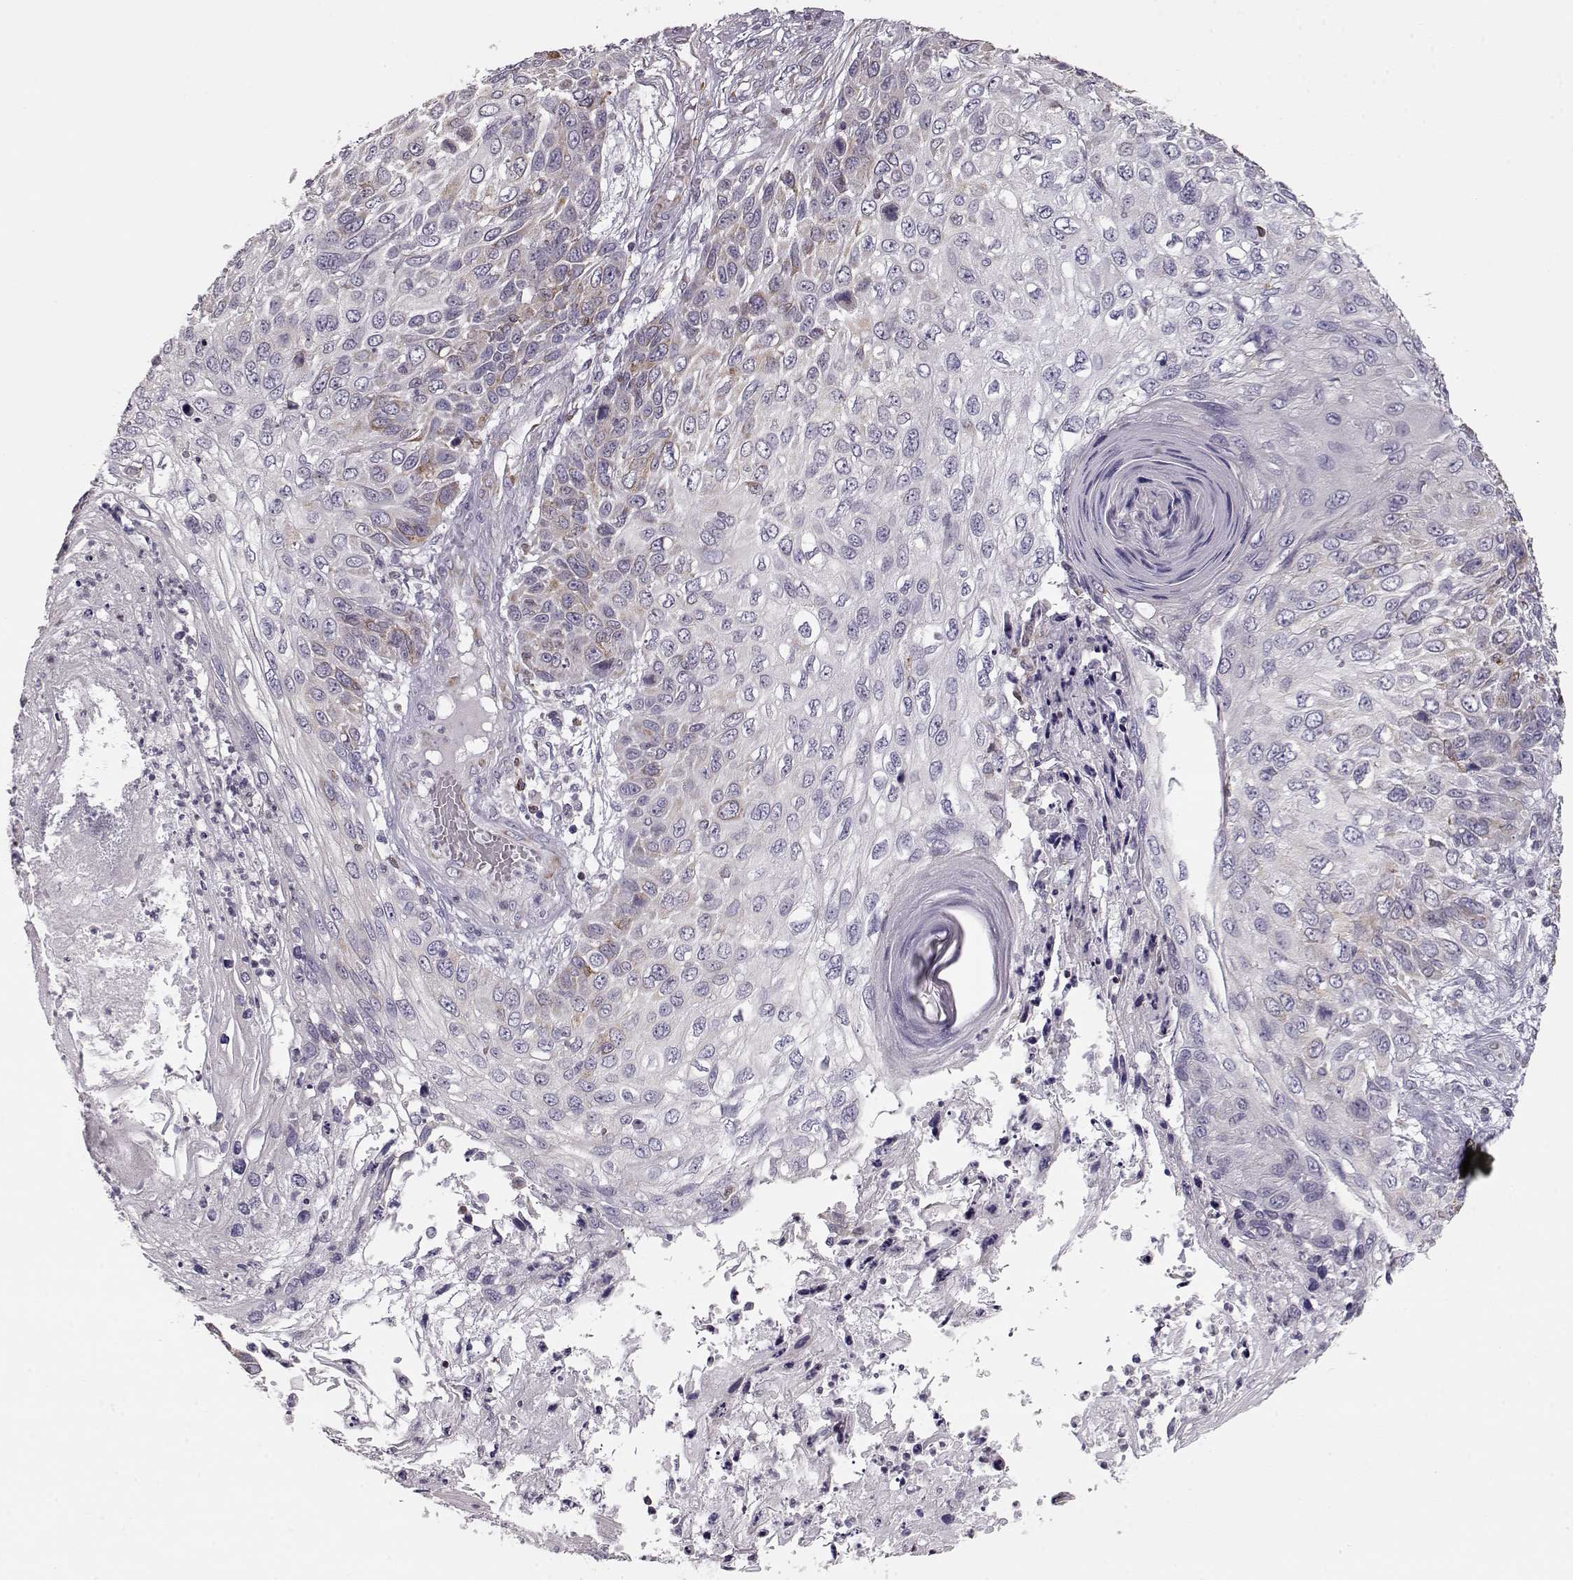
{"staining": {"intensity": "weak", "quantity": "<25%", "location": "cytoplasmic/membranous"}, "tissue": "skin cancer", "cell_type": "Tumor cells", "image_type": "cancer", "snomed": [{"axis": "morphology", "description": "Squamous cell carcinoma, NOS"}, {"axis": "topography", "description": "Skin"}], "caption": "Photomicrograph shows no protein expression in tumor cells of skin squamous cell carcinoma tissue. The staining is performed using DAB brown chromogen with nuclei counter-stained in using hematoxylin.", "gene": "ELOVL5", "patient": {"sex": "male", "age": 92}}